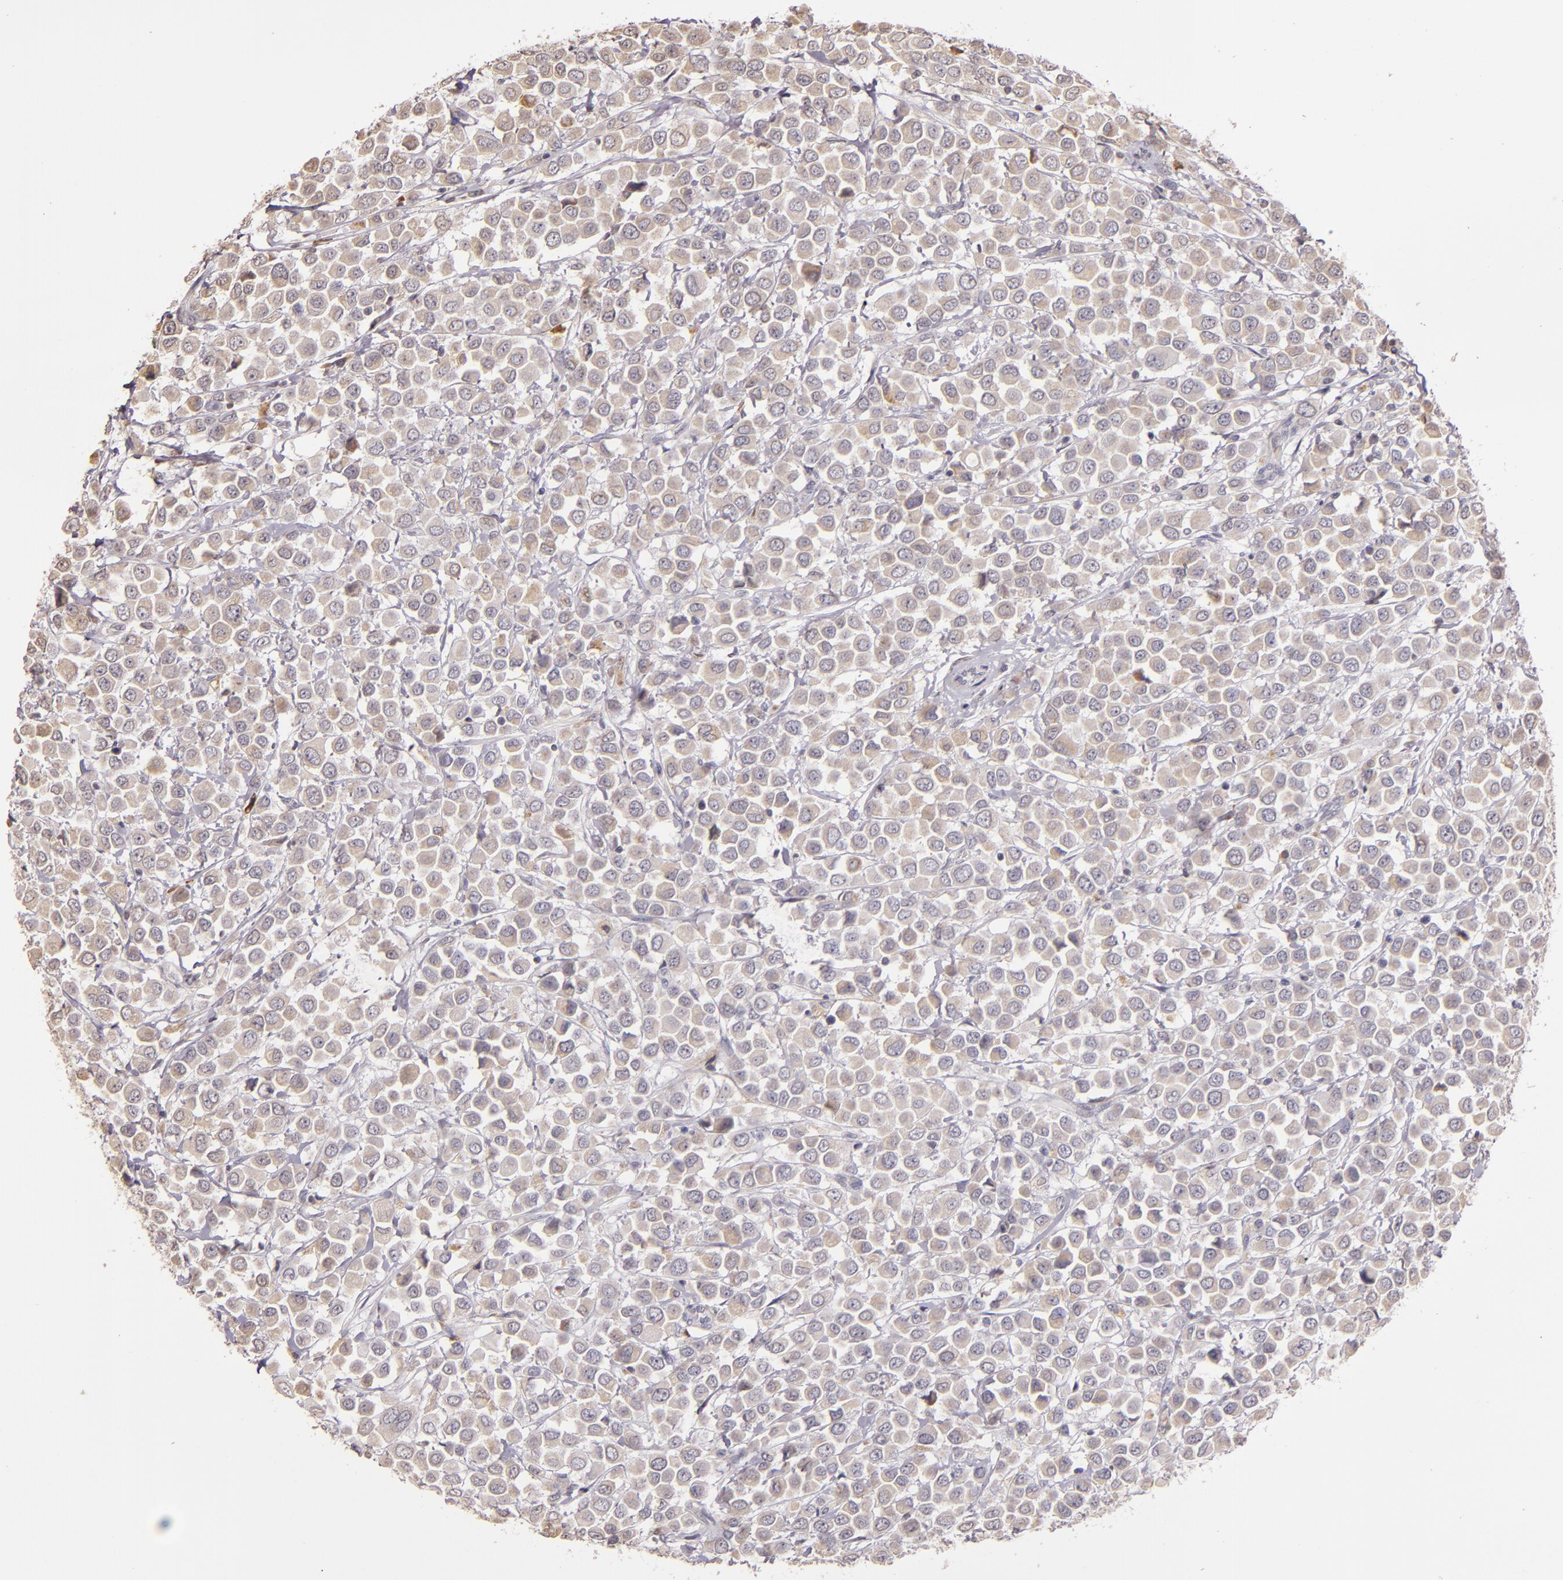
{"staining": {"intensity": "weak", "quantity": ">75%", "location": "cytoplasmic/membranous"}, "tissue": "breast cancer", "cell_type": "Tumor cells", "image_type": "cancer", "snomed": [{"axis": "morphology", "description": "Duct carcinoma"}, {"axis": "topography", "description": "Breast"}], "caption": "Immunohistochemical staining of breast infiltrating ductal carcinoma reveals weak cytoplasmic/membranous protein staining in about >75% of tumor cells. Ihc stains the protein in brown and the nuclei are stained blue.", "gene": "ABL1", "patient": {"sex": "female", "age": 61}}